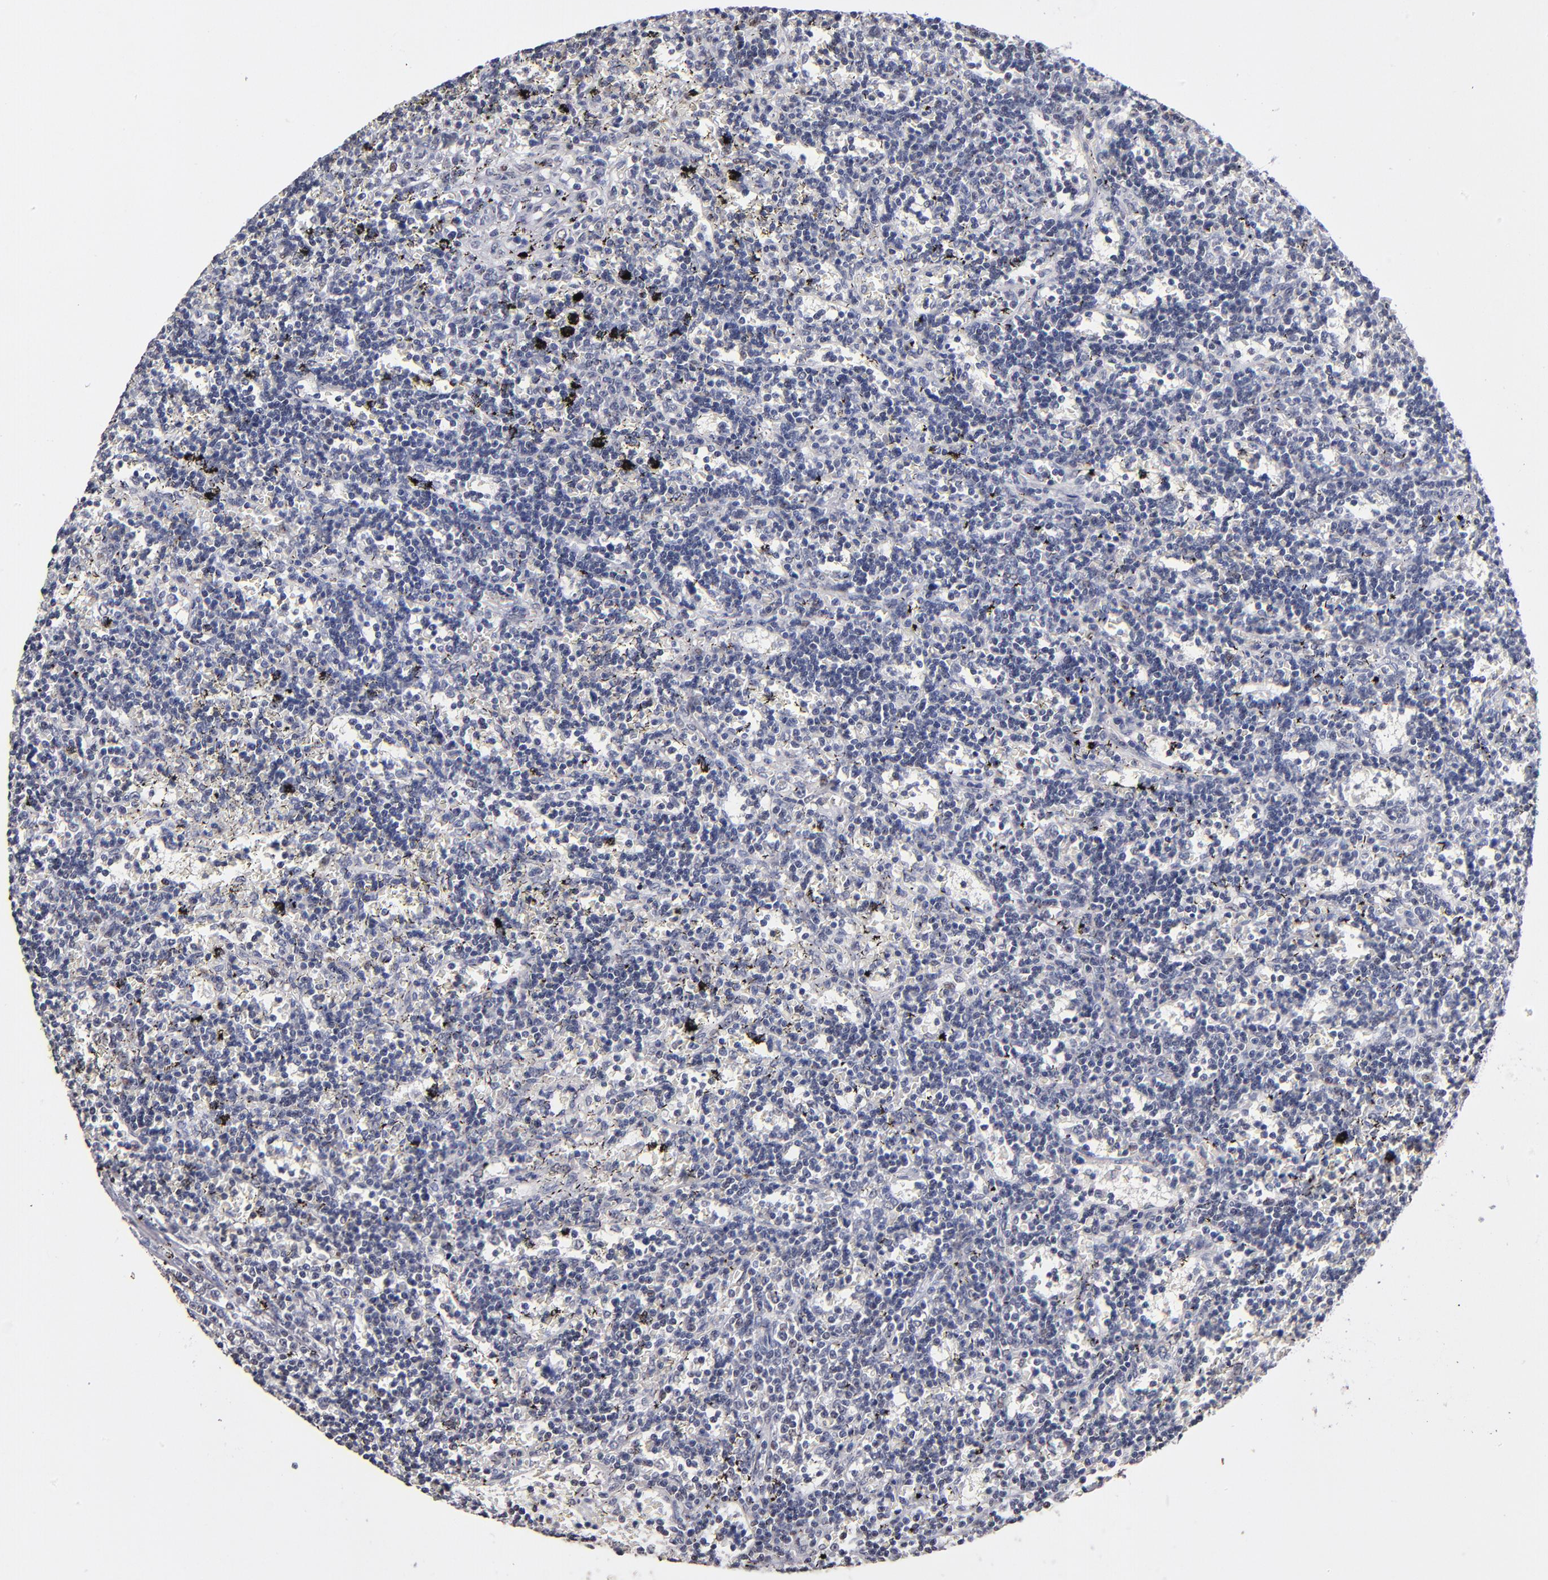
{"staining": {"intensity": "negative", "quantity": "none", "location": "none"}, "tissue": "lymphoma", "cell_type": "Tumor cells", "image_type": "cancer", "snomed": [{"axis": "morphology", "description": "Malignant lymphoma, non-Hodgkin's type, Low grade"}, {"axis": "topography", "description": "Spleen"}], "caption": "Tumor cells show no significant positivity in lymphoma.", "gene": "MN1", "patient": {"sex": "male", "age": 60}}